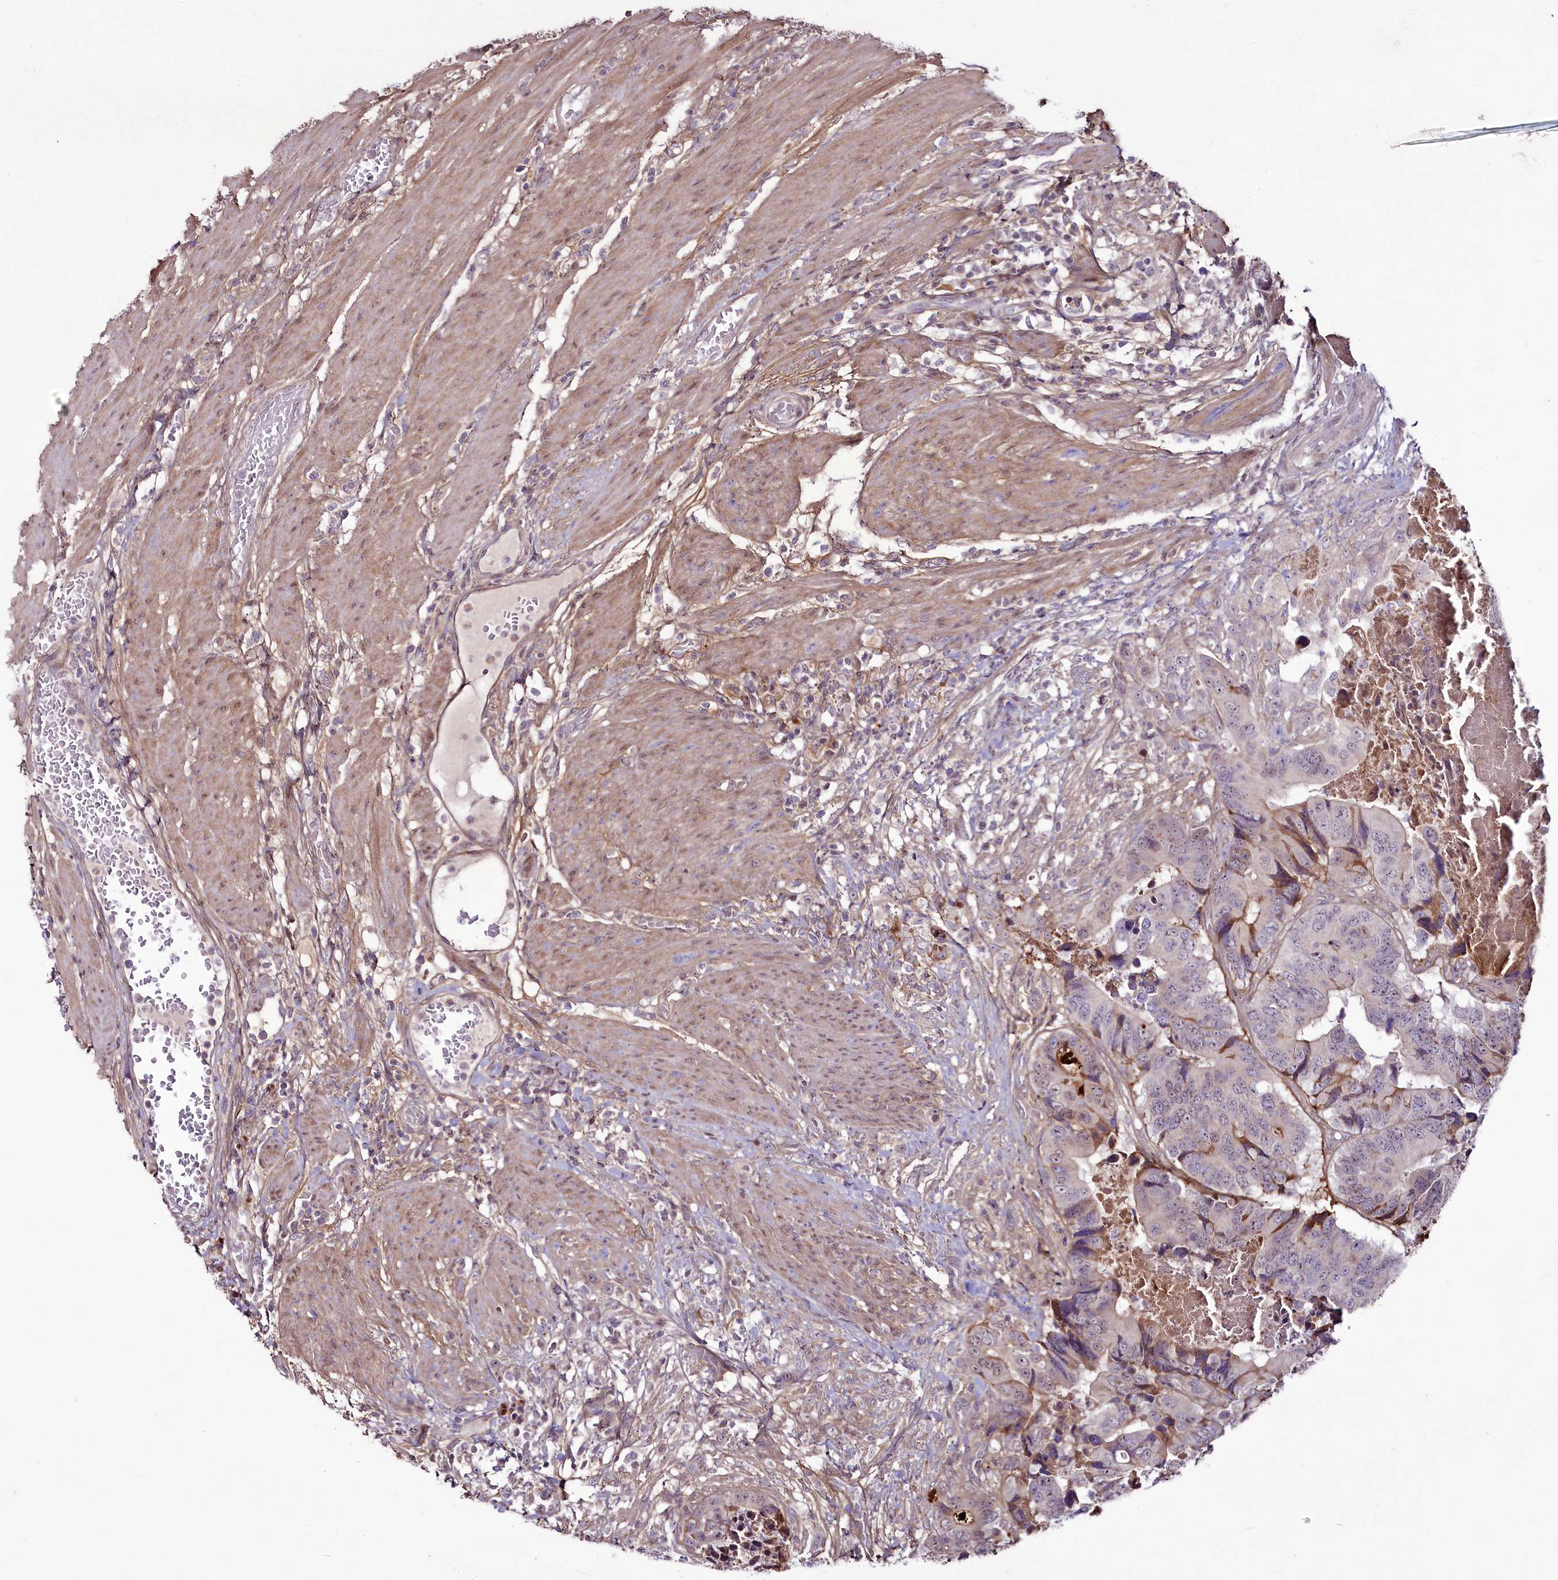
{"staining": {"intensity": "negative", "quantity": "none", "location": "none"}, "tissue": "colorectal cancer", "cell_type": "Tumor cells", "image_type": "cancer", "snomed": [{"axis": "morphology", "description": "Adenocarcinoma, NOS"}, {"axis": "topography", "description": "Colon"}], "caption": "Immunohistochemistry (IHC) image of neoplastic tissue: human adenocarcinoma (colorectal) stained with DAB reveals no significant protein staining in tumor cells.", "gene": "RSBN1", "patient": {"sex": "male", "age": 84}}